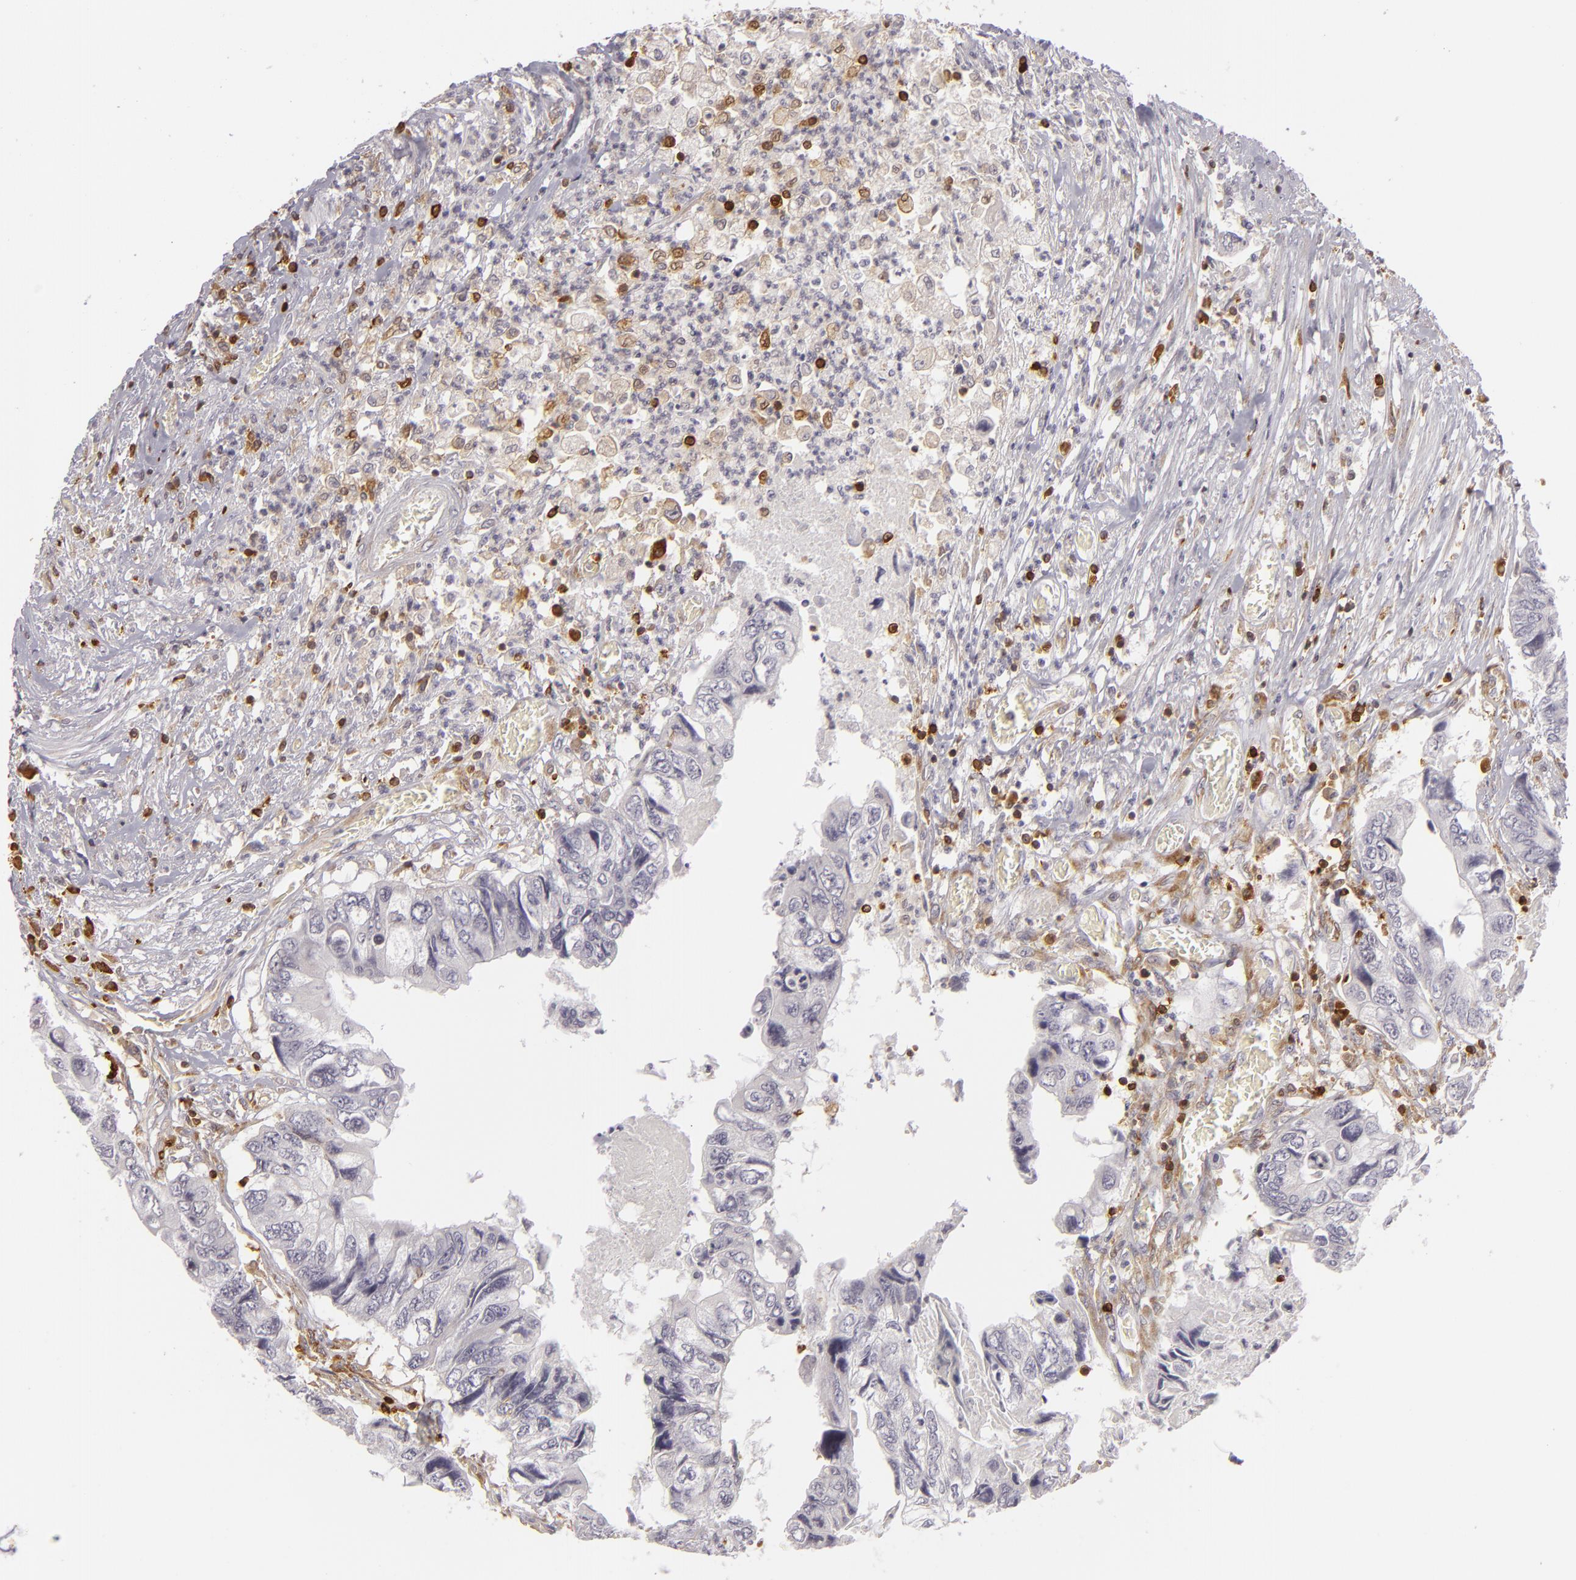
{"staining": {"intensity": "negative", "quantity": "none", "location": "none"}, "tissue": "colorectal cancer", "cell_type": "Tumor cells", "image_type": "cancer", "snomed": [{"axis": "morphology", "description": "Adenocarcinoma, NOS"}, {"axis": "topography", "description": "Rectum"}], "caption": "There is no significant staining in tumor cells of colorectal cancer.", "gene": "APOBEC3G", "patient": {"sex": "female", "age": 82}}